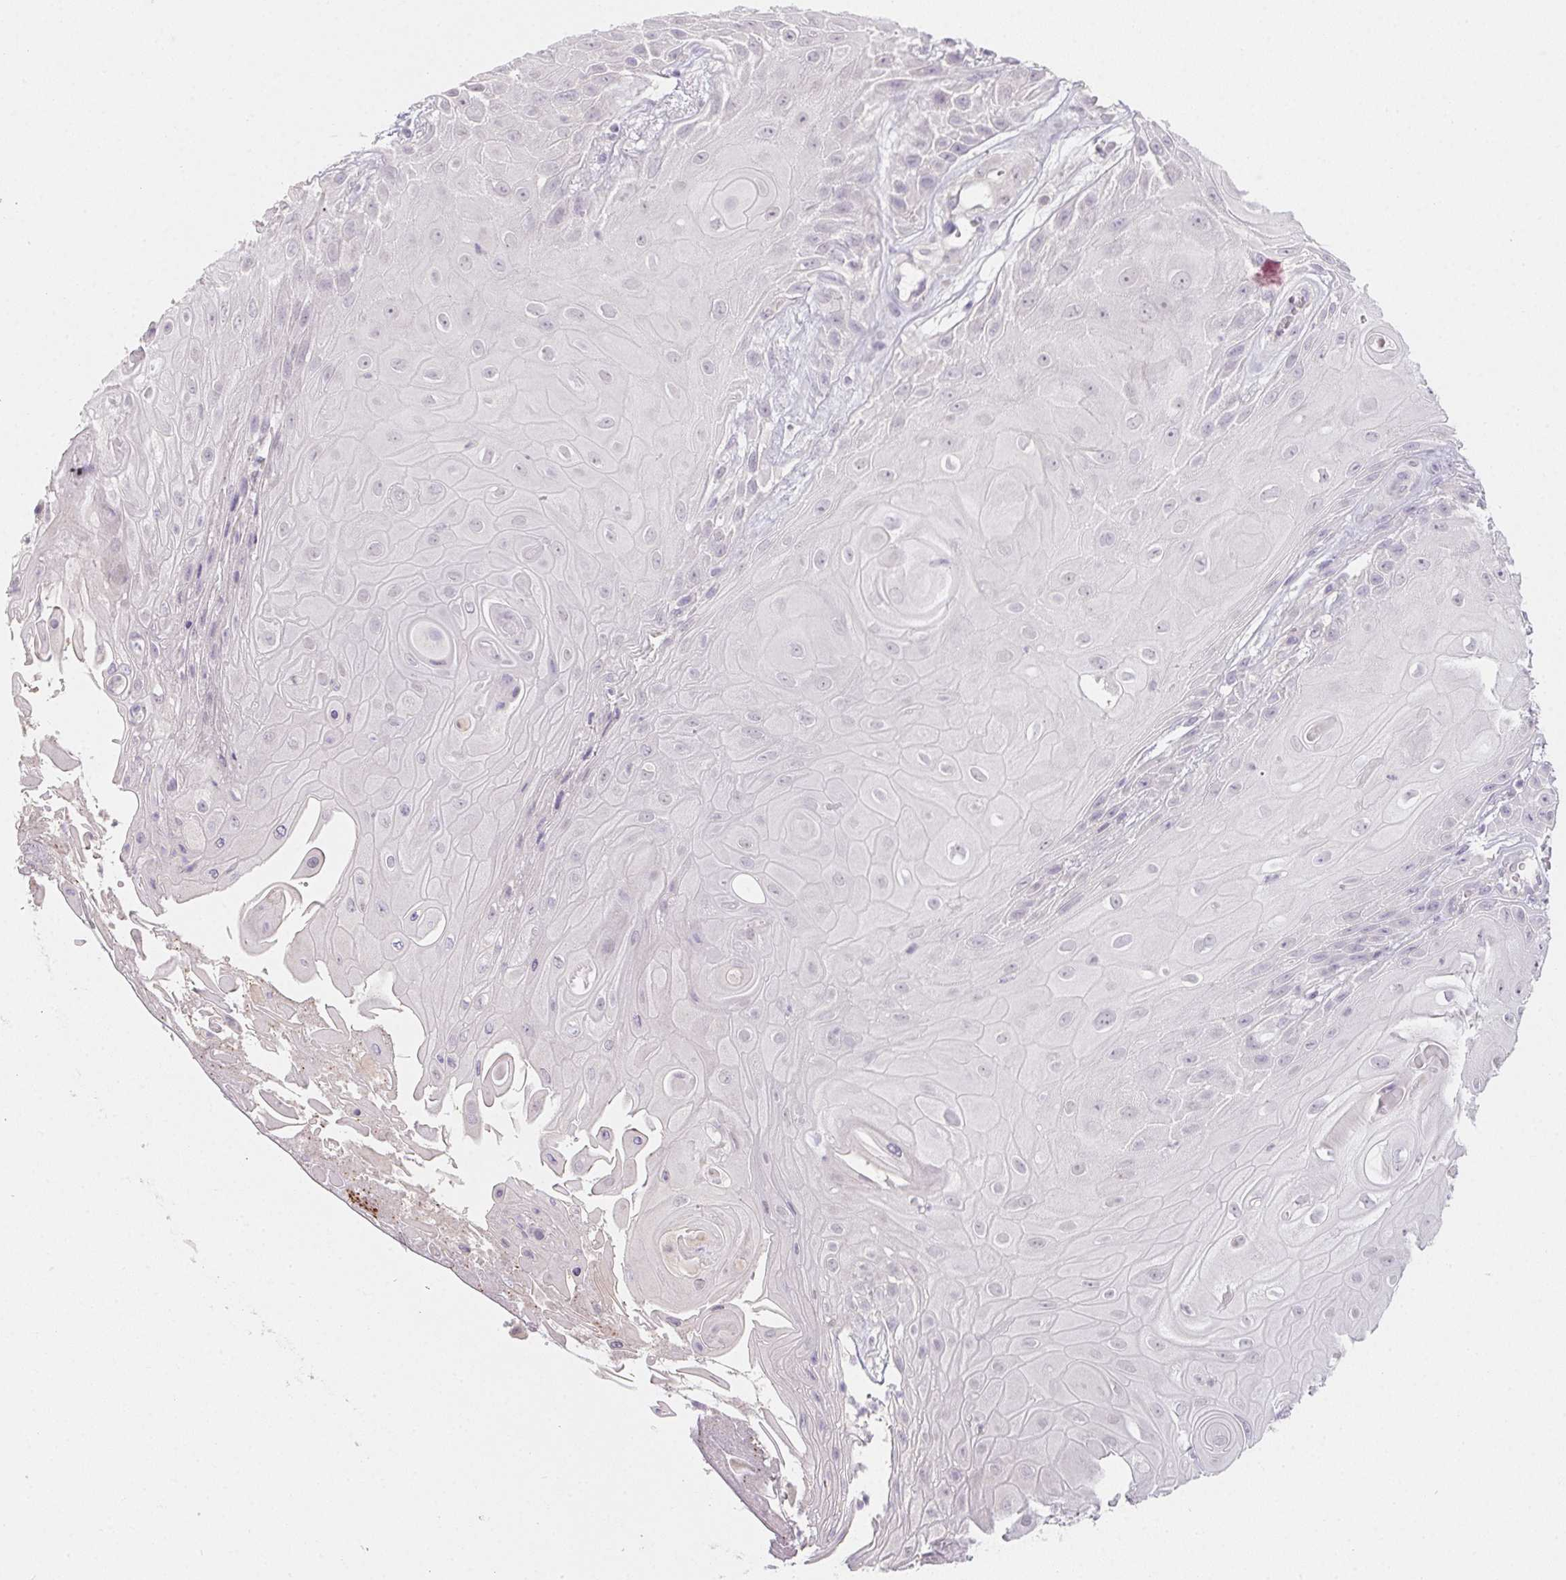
{"staining": {"intensity": "negative", "quantity": "none", "location": "none"}, "tissue": "skin cancer", "cell_type": "Tumor cells", "image_type": "cancer", "snomed": [{"axis": "morphology", "description": "Squamous cell carcinoma, NOS"}, {"axis": "topography", "description": "Skin"}], "caption": "Histopathology image shows no protein positivity in tumor cells of squamous cell carcinoma (skin) tissue.", "gene": "ZBBX", "patient": {"sex": "male", "age": 62}}